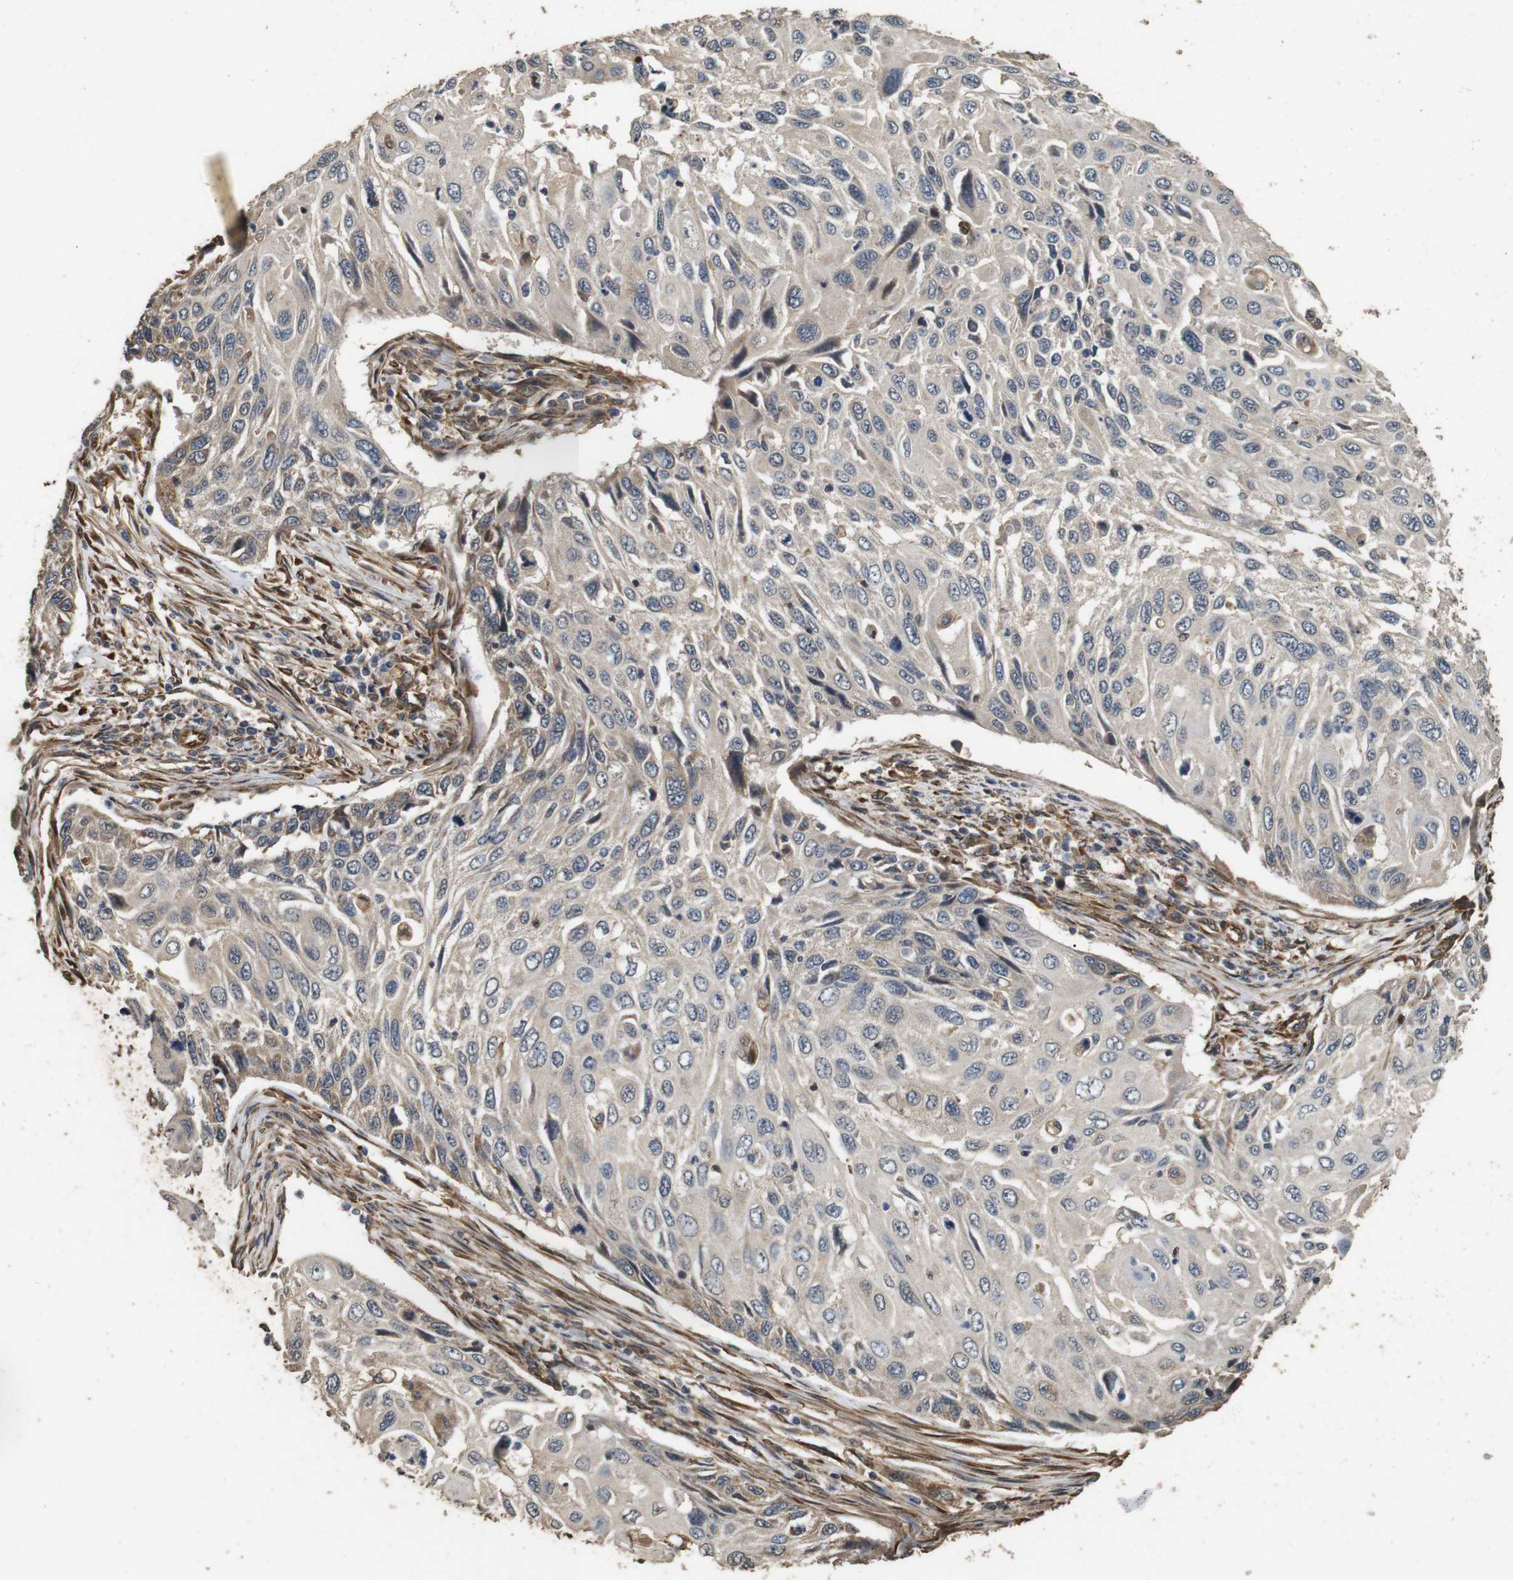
{"staining": {"intensity": "weak", "quantity": ">75%", "location": "cytoplasmic/membranous"}, "tissue": "cervical cancer", "cell_type": "Tumor cells", "image_type": "cancer", "snomed": [{"axis": "morphology", "description": "Squamous cell carcinoma, NOS"}, {"axis": "topography", "description": "Cervix"}], "caption": "Cervical cancer stained for a protein demonstrates weak cytoplasmic/membranous positivity in tumor cells. Immunohistochemistry (ihc) stains the protein in brown and the nuclei are stained blue.", "gene": "CNPY4", "patient": {"sex": "female", "age": 70}}